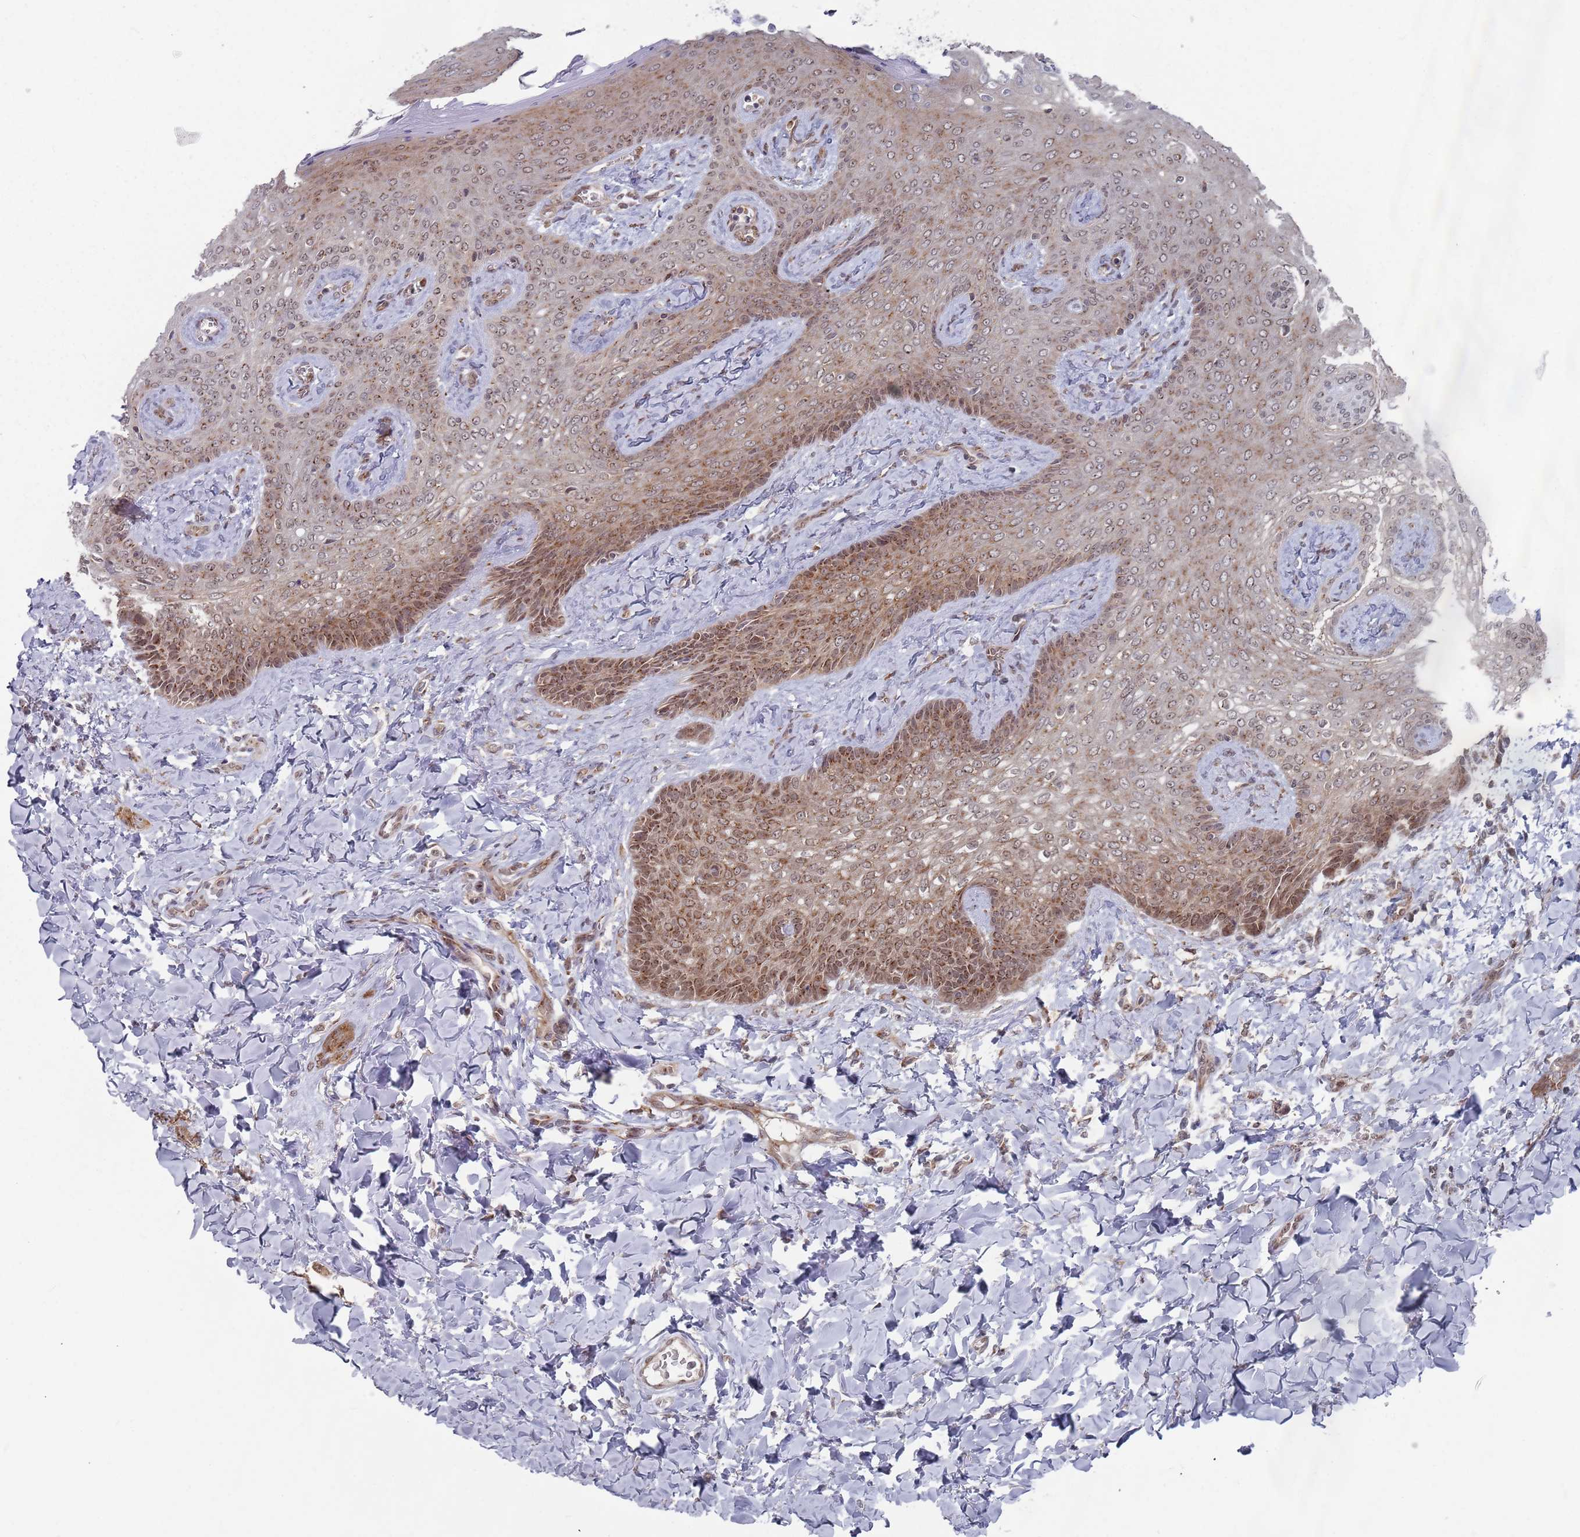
{"staining": {"intensity": "moderate", "quantity": "25%-75%", "location": "cytoplasmic/membranous"}, "tissue": "breast cancer", "cell_type": "Tumor cells", "image_type": "cancer", "snomed": [{"axis": "morphology", "description": "Duct carcinoma"}, {"axis": "topography", "description": "Breast"}], "caption": "Invasive ductal carcinoma (breast) stained for a protein (brown) exhibits moderate cytoplasmic/membranous positive expression in approximately 25%-75% of tumor cells.", "gene": "FMO4", "patient": {"sex": "female", "age": 40}}